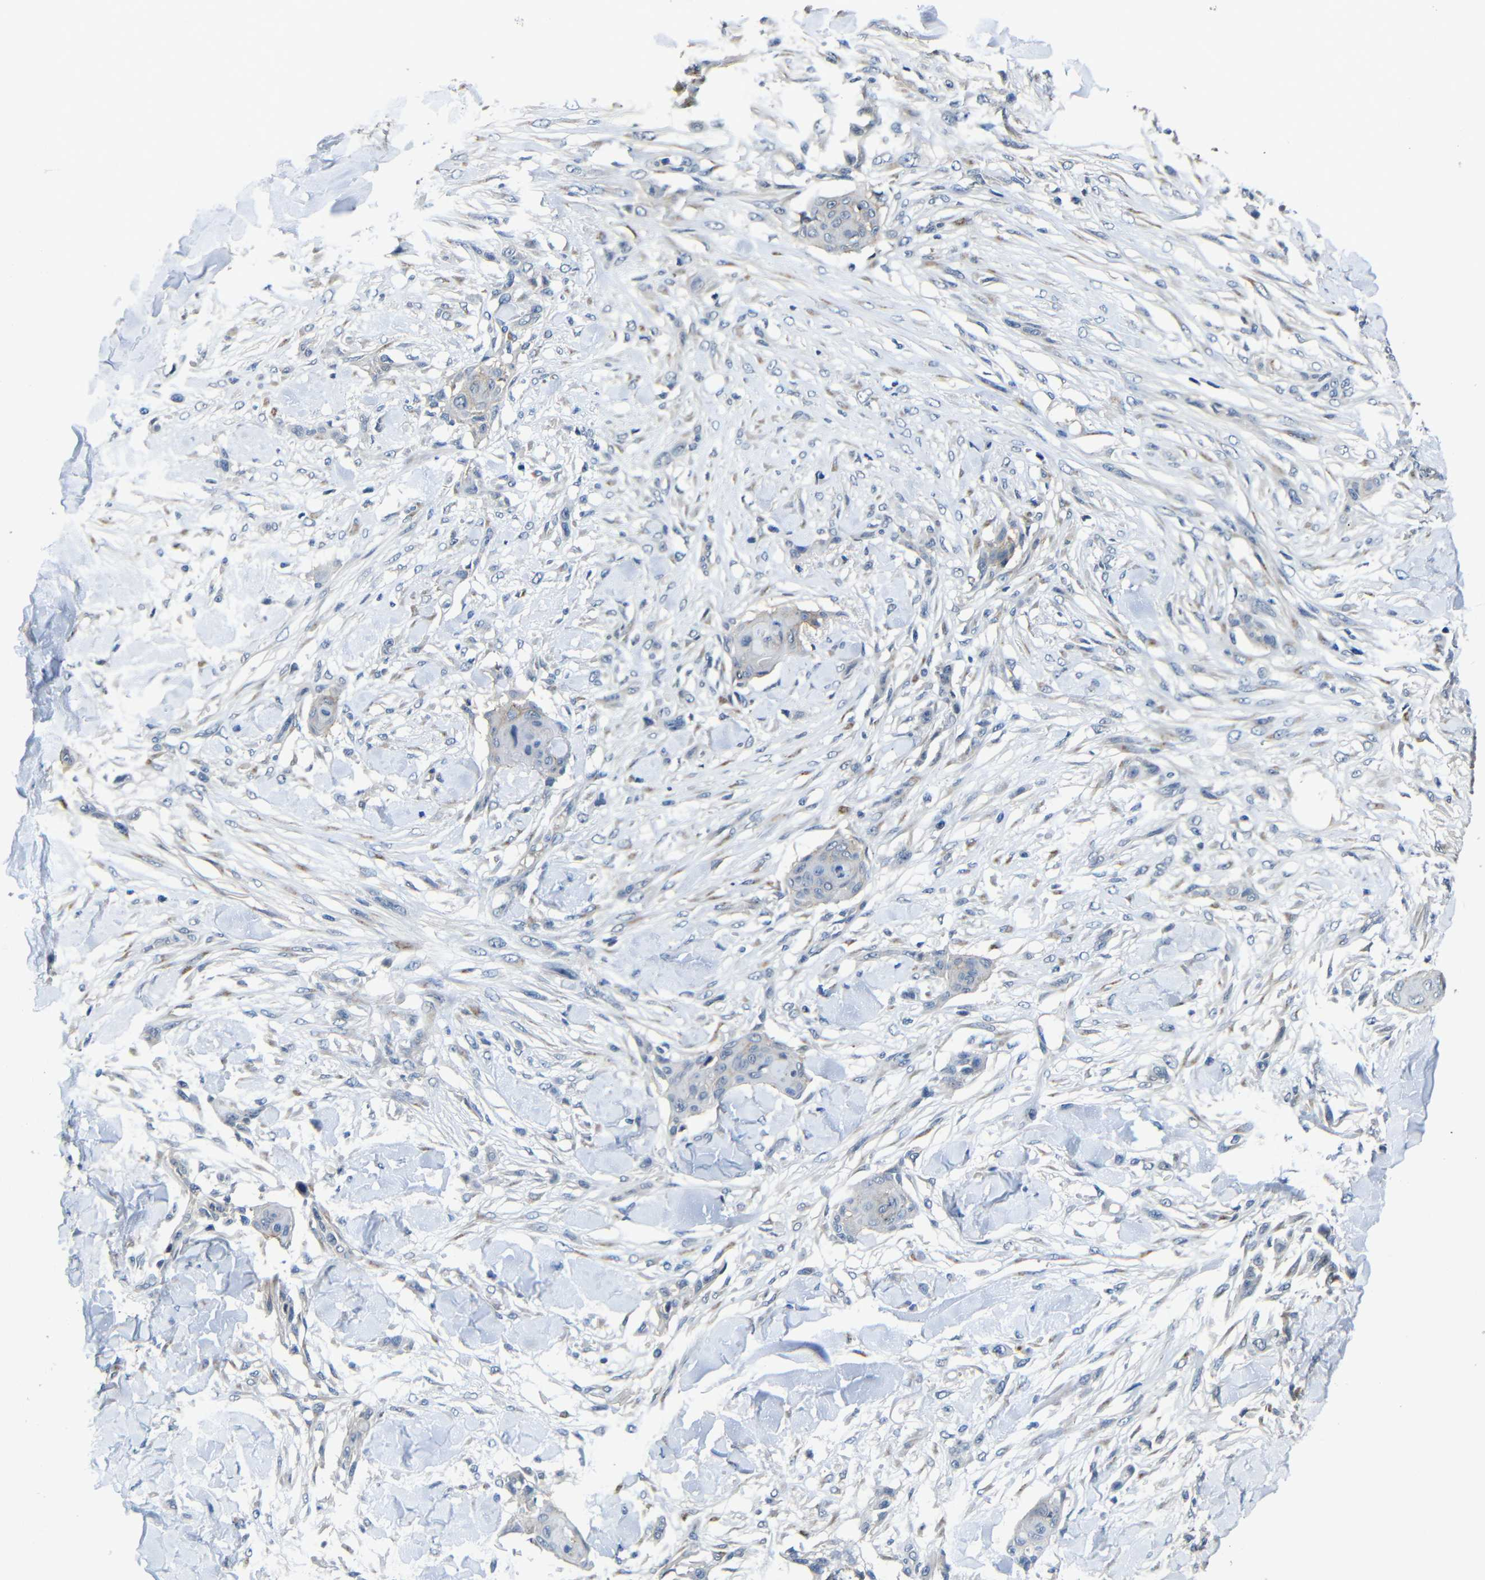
{"staining": {"intensity": "negative", "quantity": "none", "location": "none"}, "tissue": "skin cancer", "cell_type": "Tumor cells", "image_type": "cancer", "snomed": [{"axis": "morphology", "description": "Squamous cell carcinoma, NOS"}, {"axis": "topography", "description": "Skin"}], "caption": "DAB immunohistochemical staining of skin squamous cell carcinoma displays no significant expression in tumor cells. Nuclei are stained in blue.", "gene": "ZNF90", "patient": {"sex": "female", "age": 59}}